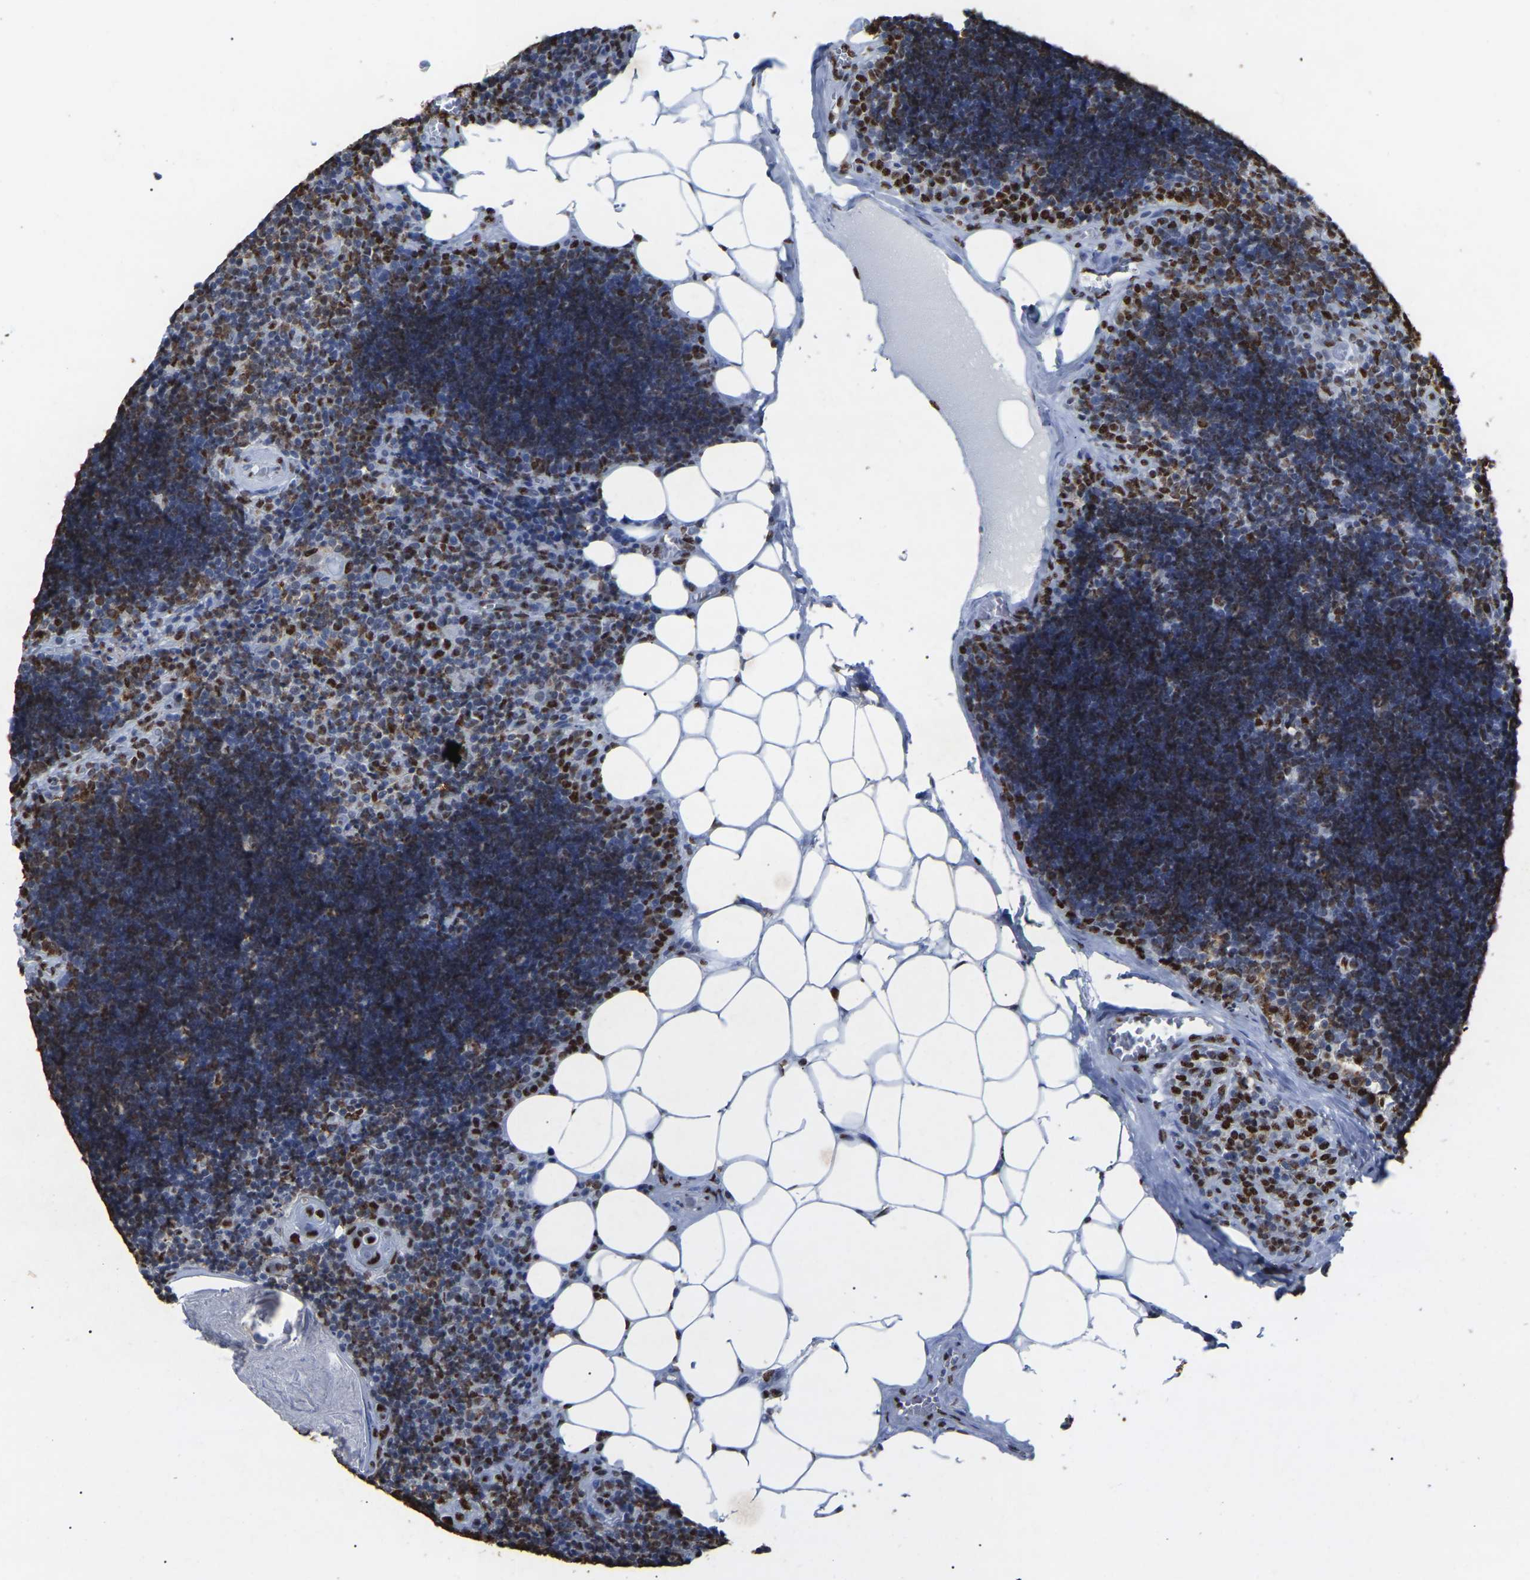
{"staining": {"intensity": "strong", "quantity": "25%-75%", "location": "nuclear"}, "tissue": "lymph node", "cell_type": "Germinal center cells", "image_type": "normal", "snomed": [{"axis": "morphology", "description": "Normal tissue, NOS"}, {"axis": "topography", "description": "Lymph node"}], "caption": "Protein analysis of benign lymph node shows strong nuclear expression in approximately 25%-75% of germinal center cells. The staining was performed using DAB (3,3'-diaminobenzidine), with brown indicating positive protein expression. Nuclei are stained blue with hematoxylin.", "gene": "RBL2", "patient": {"sex": "male", "age": 33}}